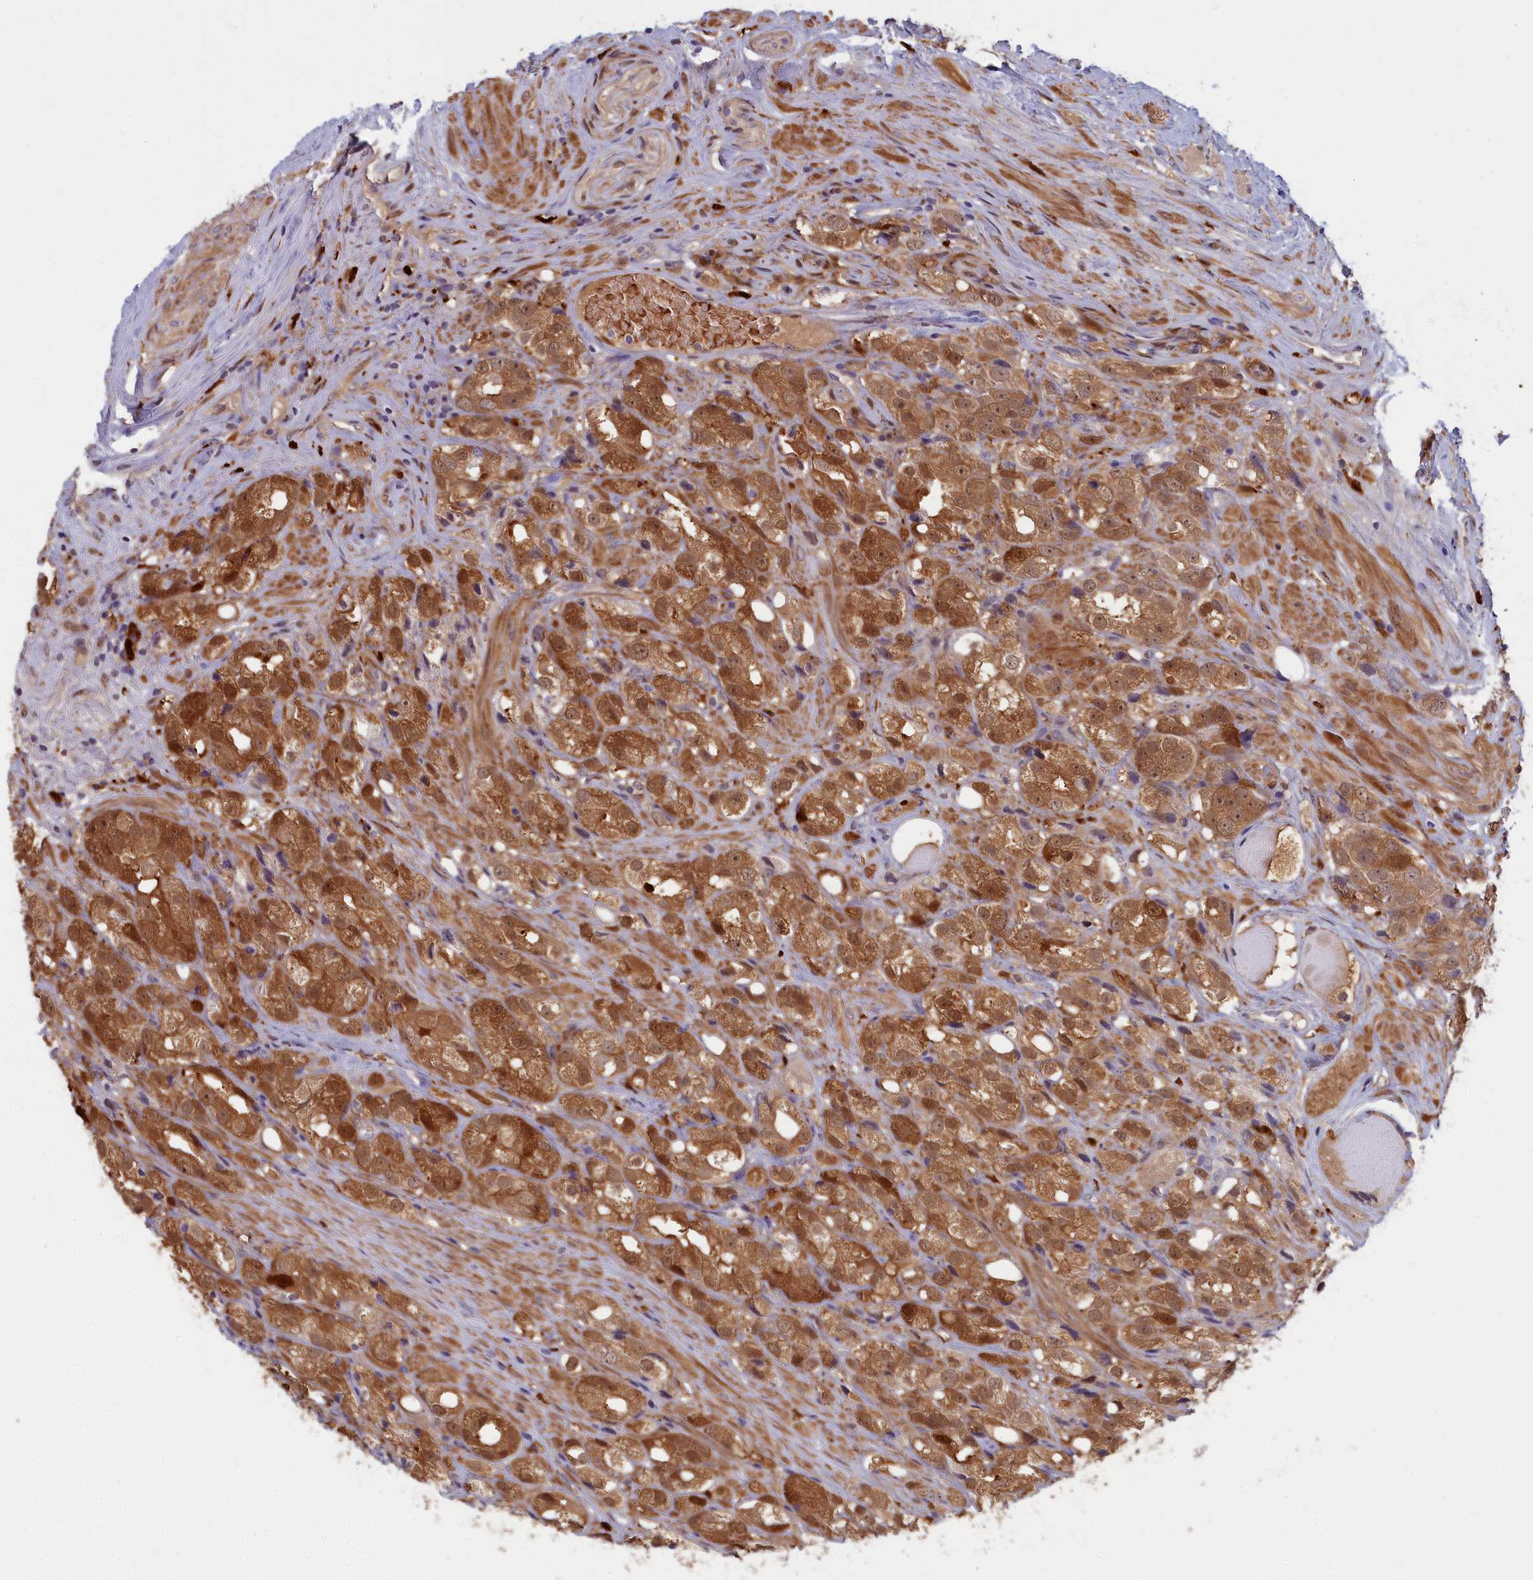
{"staining": {"intensity": "moderate", "quantity": ">75%", "location": "cytoplasmic/membranous,nuclear"}, "tissue": "prostate cancer", "cell_type": "Tumor cells", "image_type": "cancer", "snomed": [{"axis": "morphology", "description": "Adenocarcinoma, NOS"}, {"axis": "topography", "description": "Prostate"}], "caption": "The micrograph reveals staining of prostate cancer, revealing moderate cytoplasmic/membranous and nuclear protein positivity (brown color) within tumor cells. The protein is shown in brown color, while the nuclei are stained blue.", "gene": "BLVRB", "patient": {"sex": "male", "age": 79}}